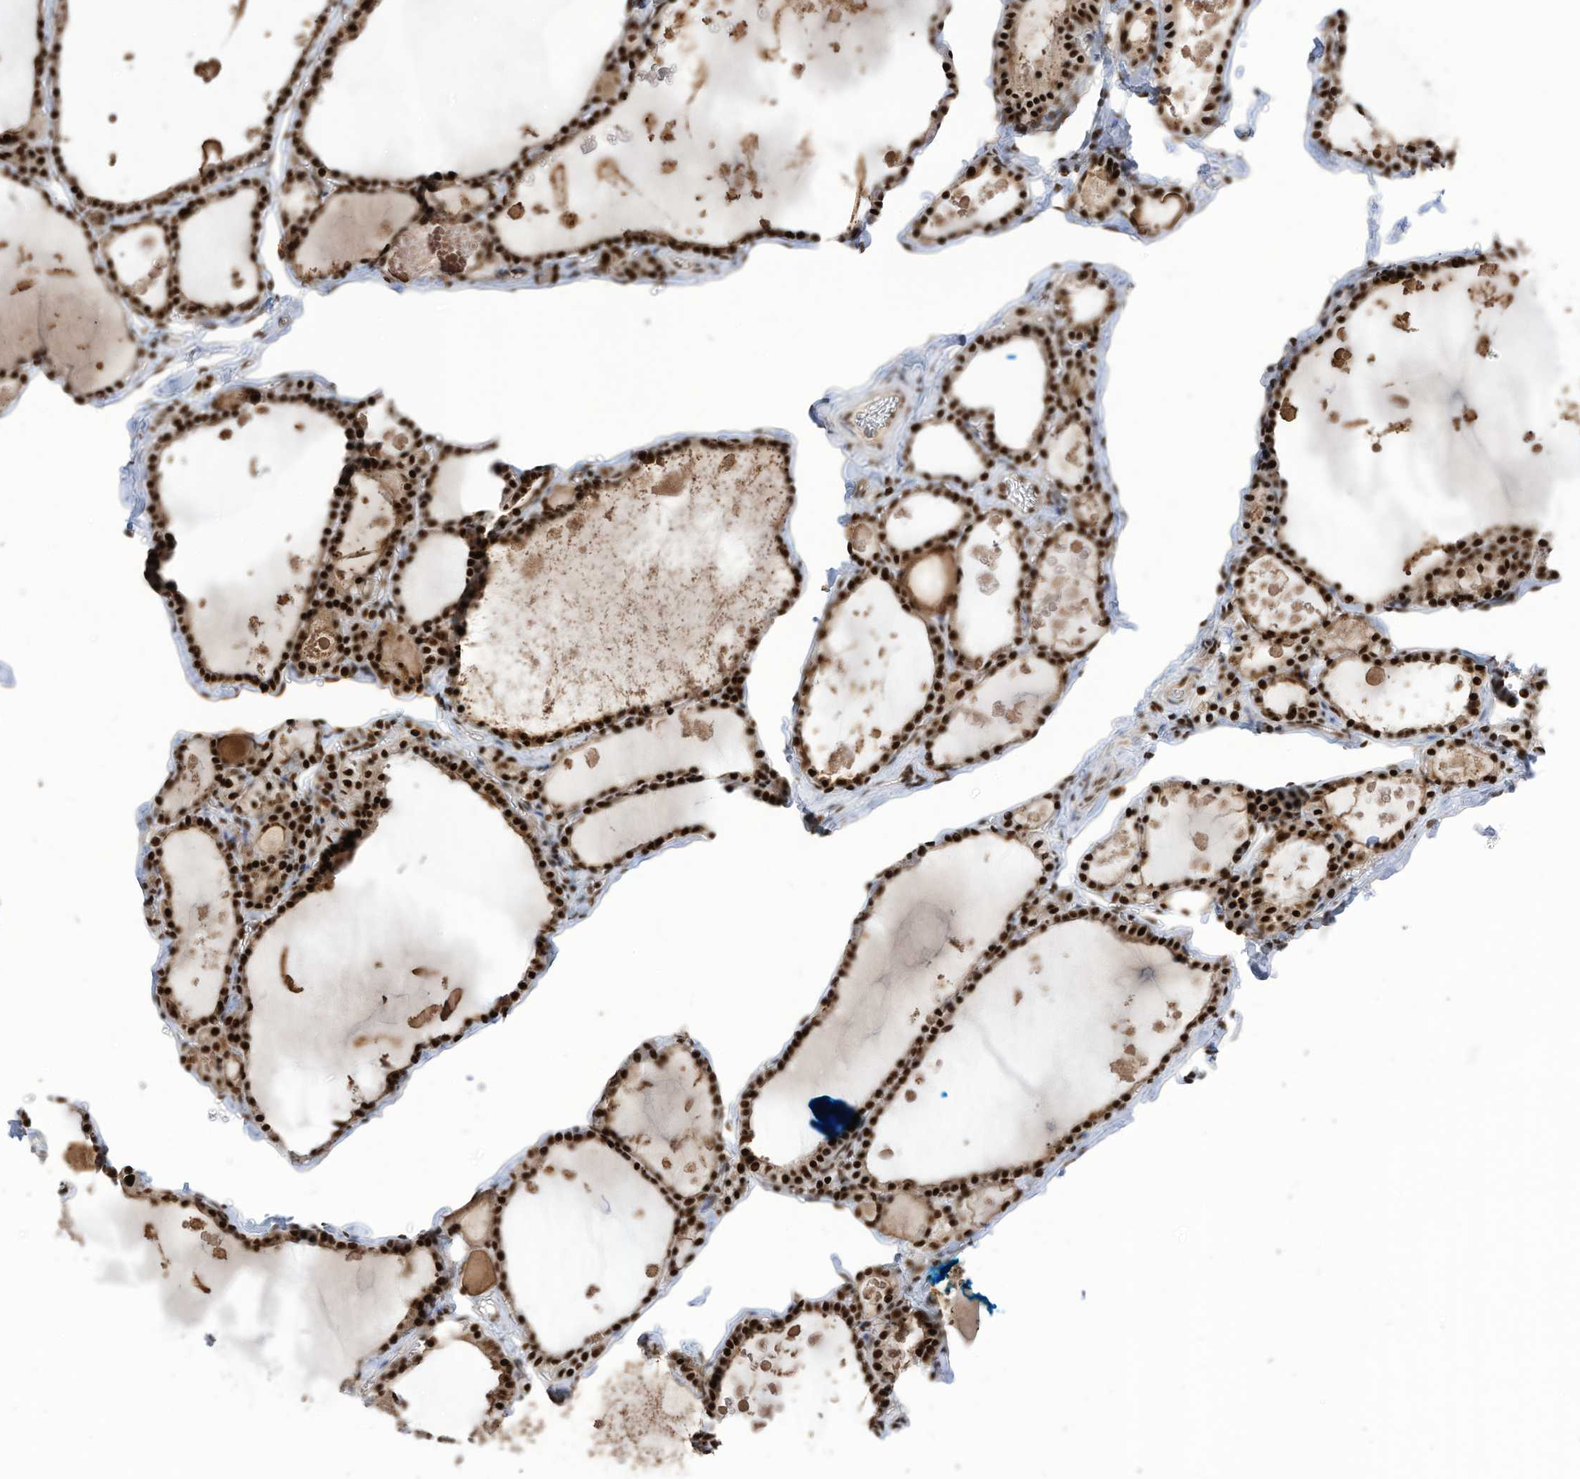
{"staining": {"intensity": "strong", "quantity": ">75%", "location": "nuclear"}, "tissue": "thyroid gland", "cell_type": "Glandular cells", "image_type": "normal", "snomed": [{"axis": "morphology", "description": "Normal tissue, NOS"}, {"axis": "topography", "description": "Thyroid gland"}], "caption": "Thyroid gland stained with immunohistochemistry (IHC) exhibits strong nuclear staining in approximately >75% of glandular cells. (IHC, brightfield microscopy, high magnification).", "gene": "SF3A3", "patient": {"sex": "male", "age": 56}}